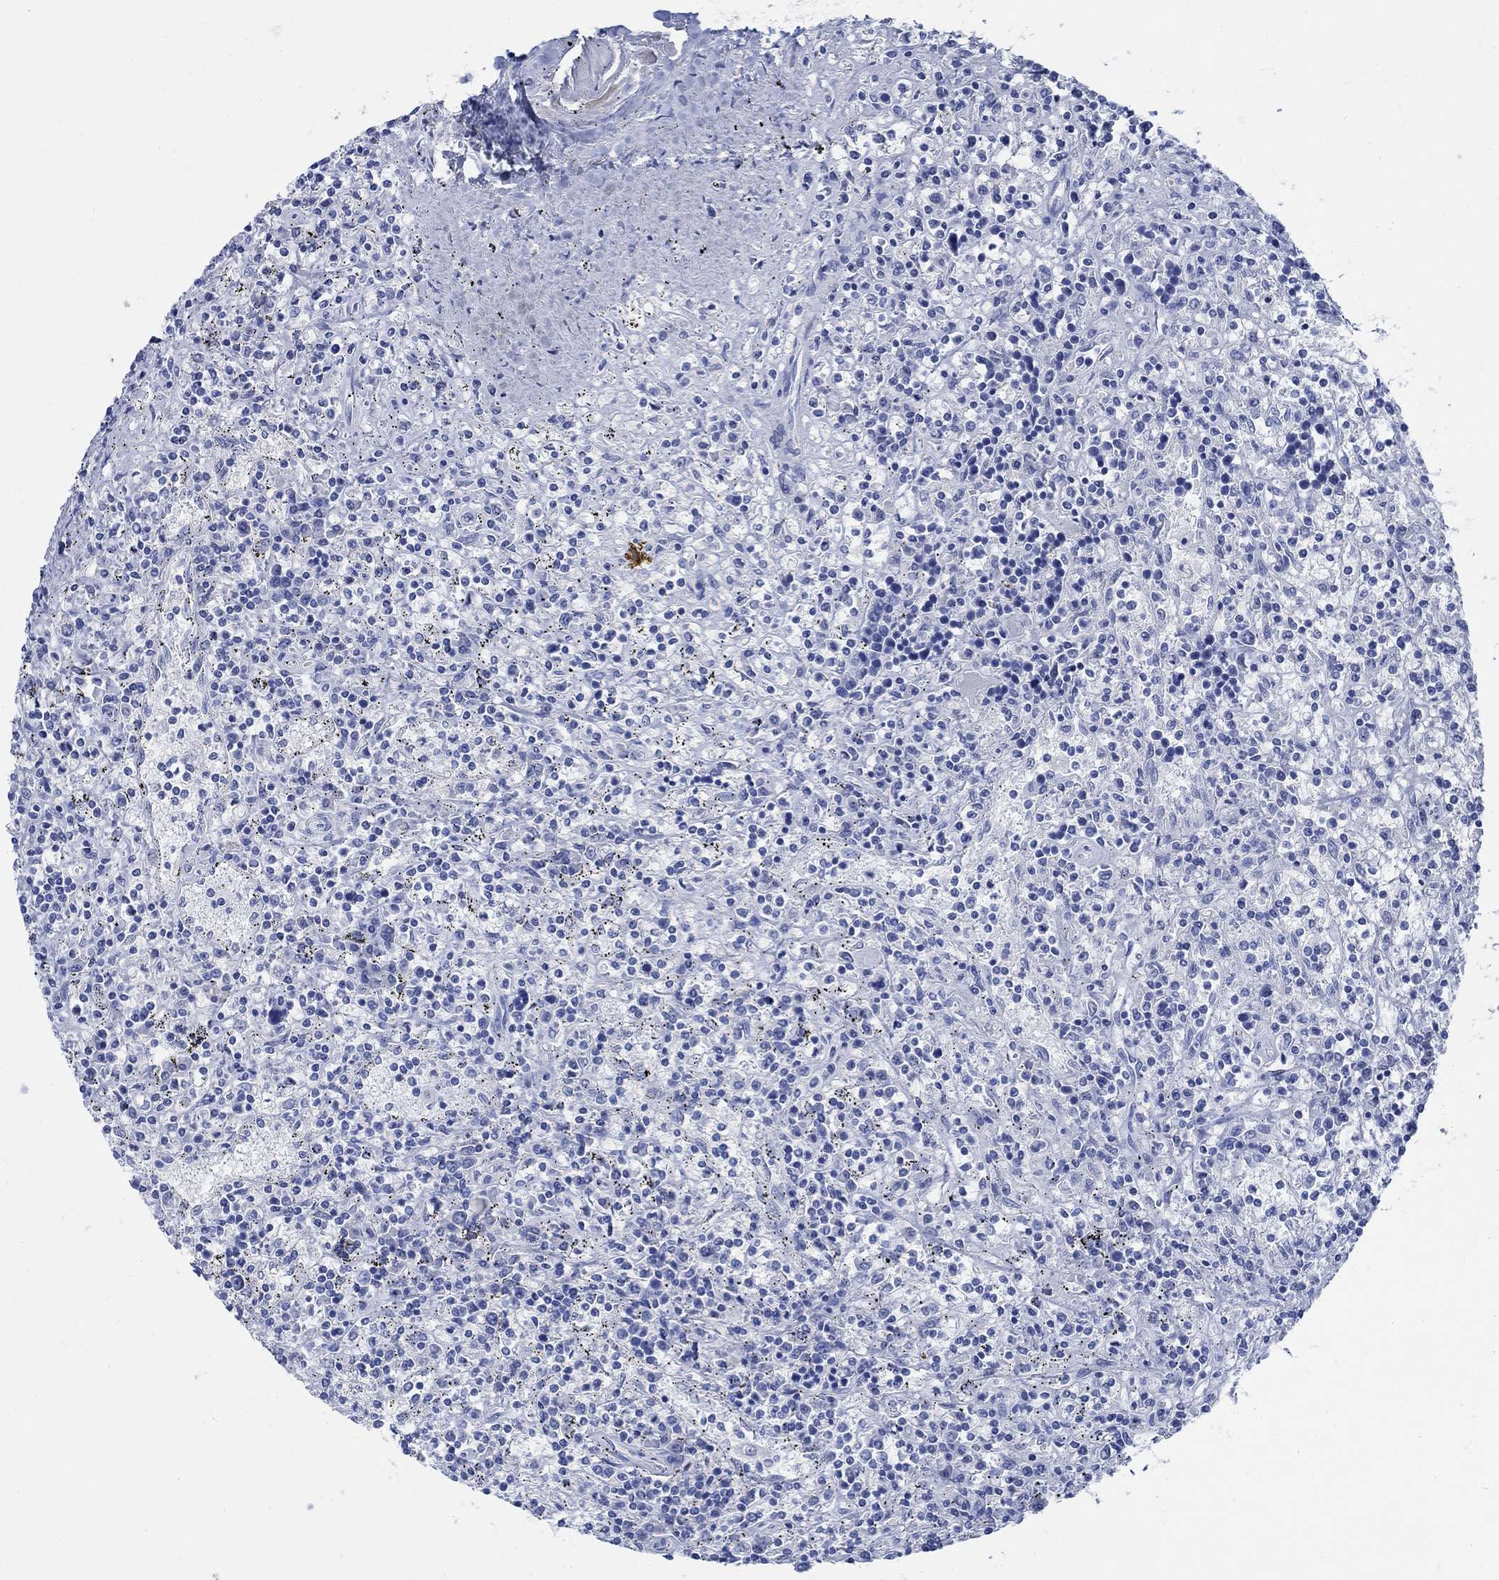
{"staining": {"intensity": "negative", "quantity": "none", "location": "none"}, "tissue": "lymphoma", "cell_type": "Tumor cells", "image_type": "cancer", "snomed": [{"axis": "morphology", "description": "Malignant lymphoma, non-Hodgkin's type, Low grade"}, {"axis": "topography", "description": "Spleen"}], "caption": "There is no significant expression in tumor cells of lymphoma. (DAB IHC with hematoxylin counter stain).", "gene": "CAMK2N1", "patient": {"sex": "male", "age": 62}}